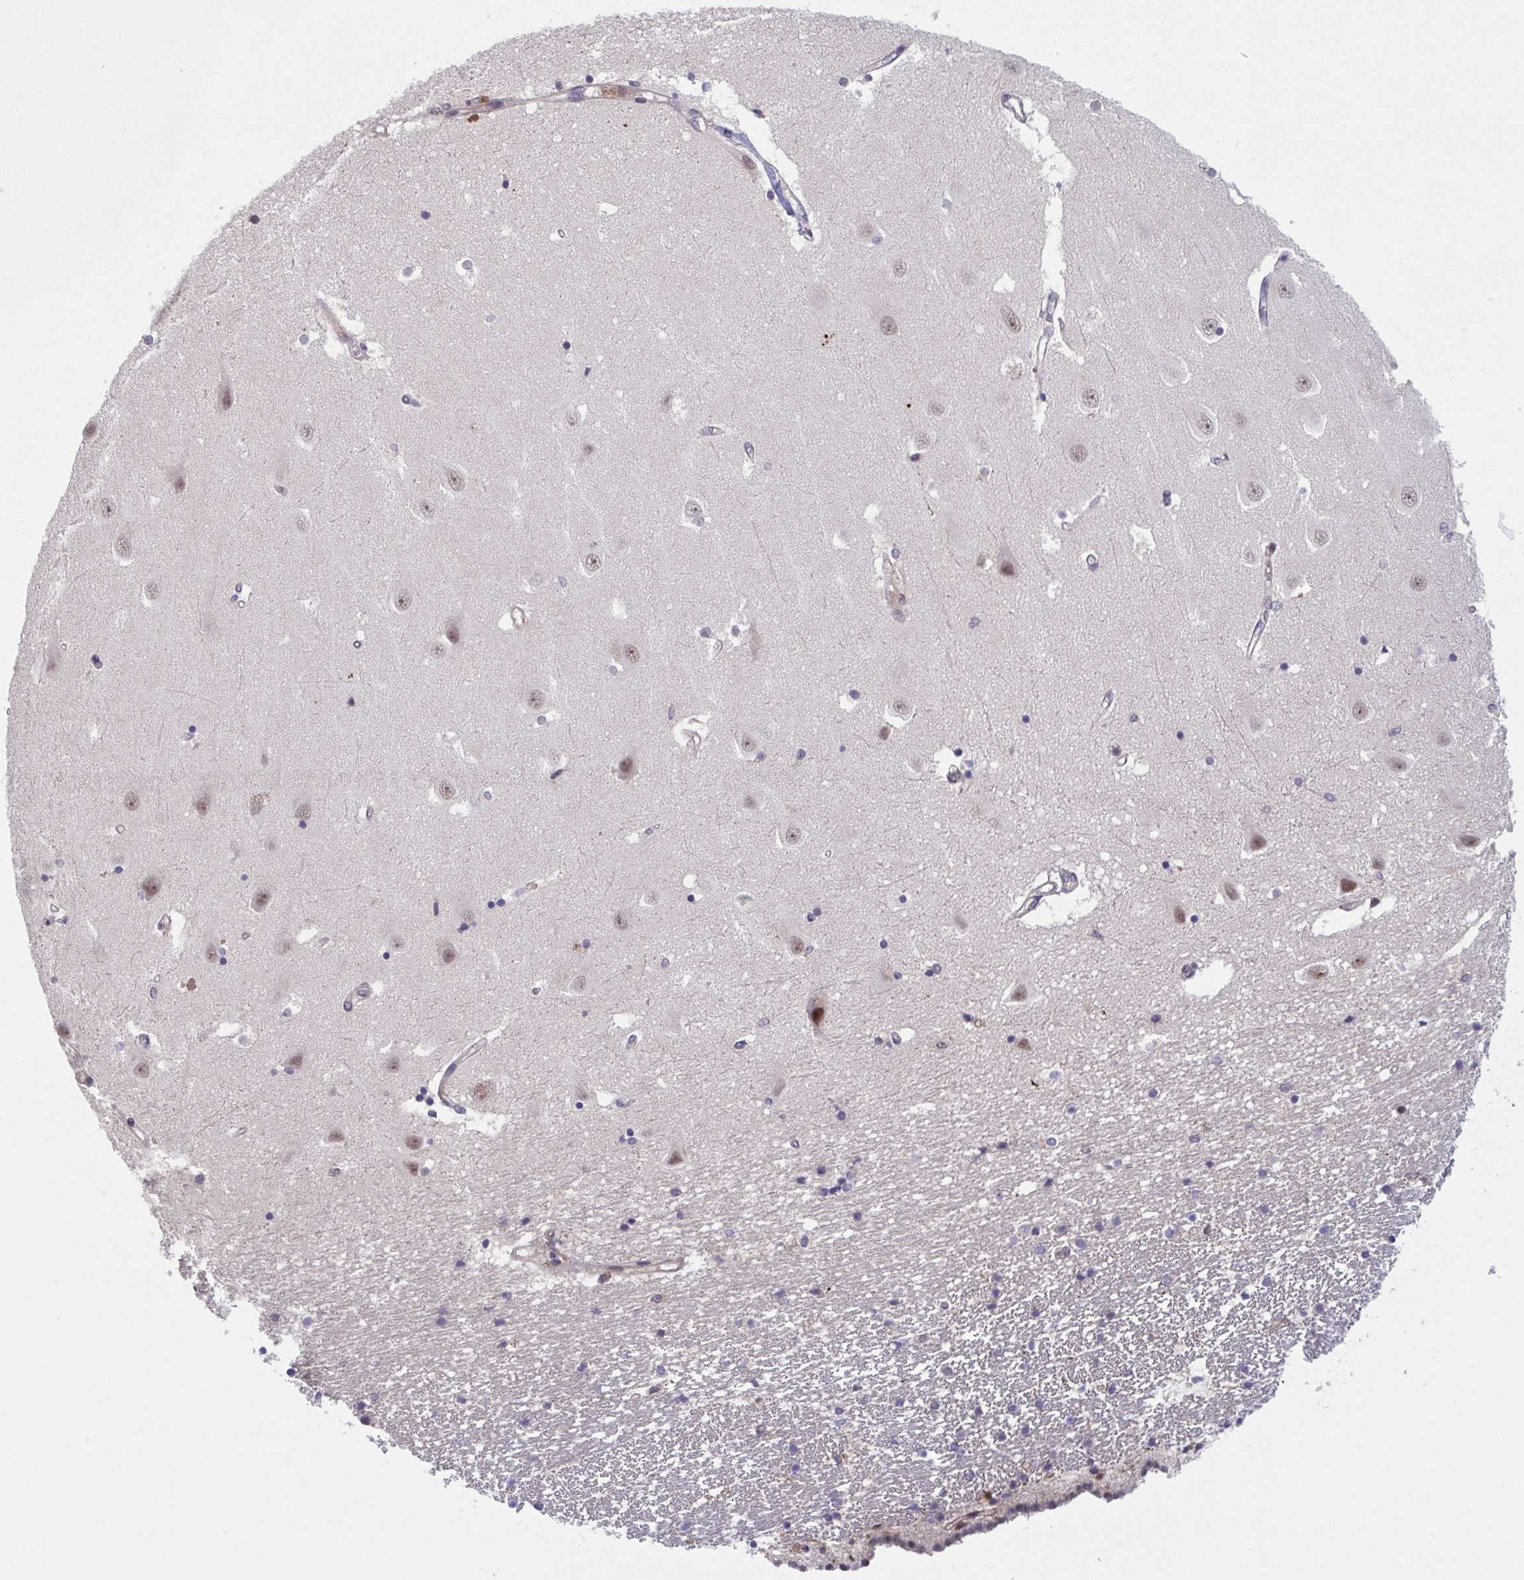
{"staining": {"intensity": "weak", "quantity": "<25%", "location": "cytoplasmic/membranous"}, "tissue": "hippocampus", "cell_type": "Glial cells", "image_type": "normal", "snomed": [{"axis": "morphology", "description": "Normal tissue, NOS"}, {"axis": "topography", "description": "Hippocampus"}], "caption": "Immunohistochemistry (IHC) of benign human hippocampus reveals no expression in glial cells. Brightfield microscopy of IHC stained with DAB (3,3'-diaminobenzidine) (brown) and hematoxylin (blue), captured at high magnification.", "gene": "RIOK1", "patient": {"sex": "male", "age": 63}}